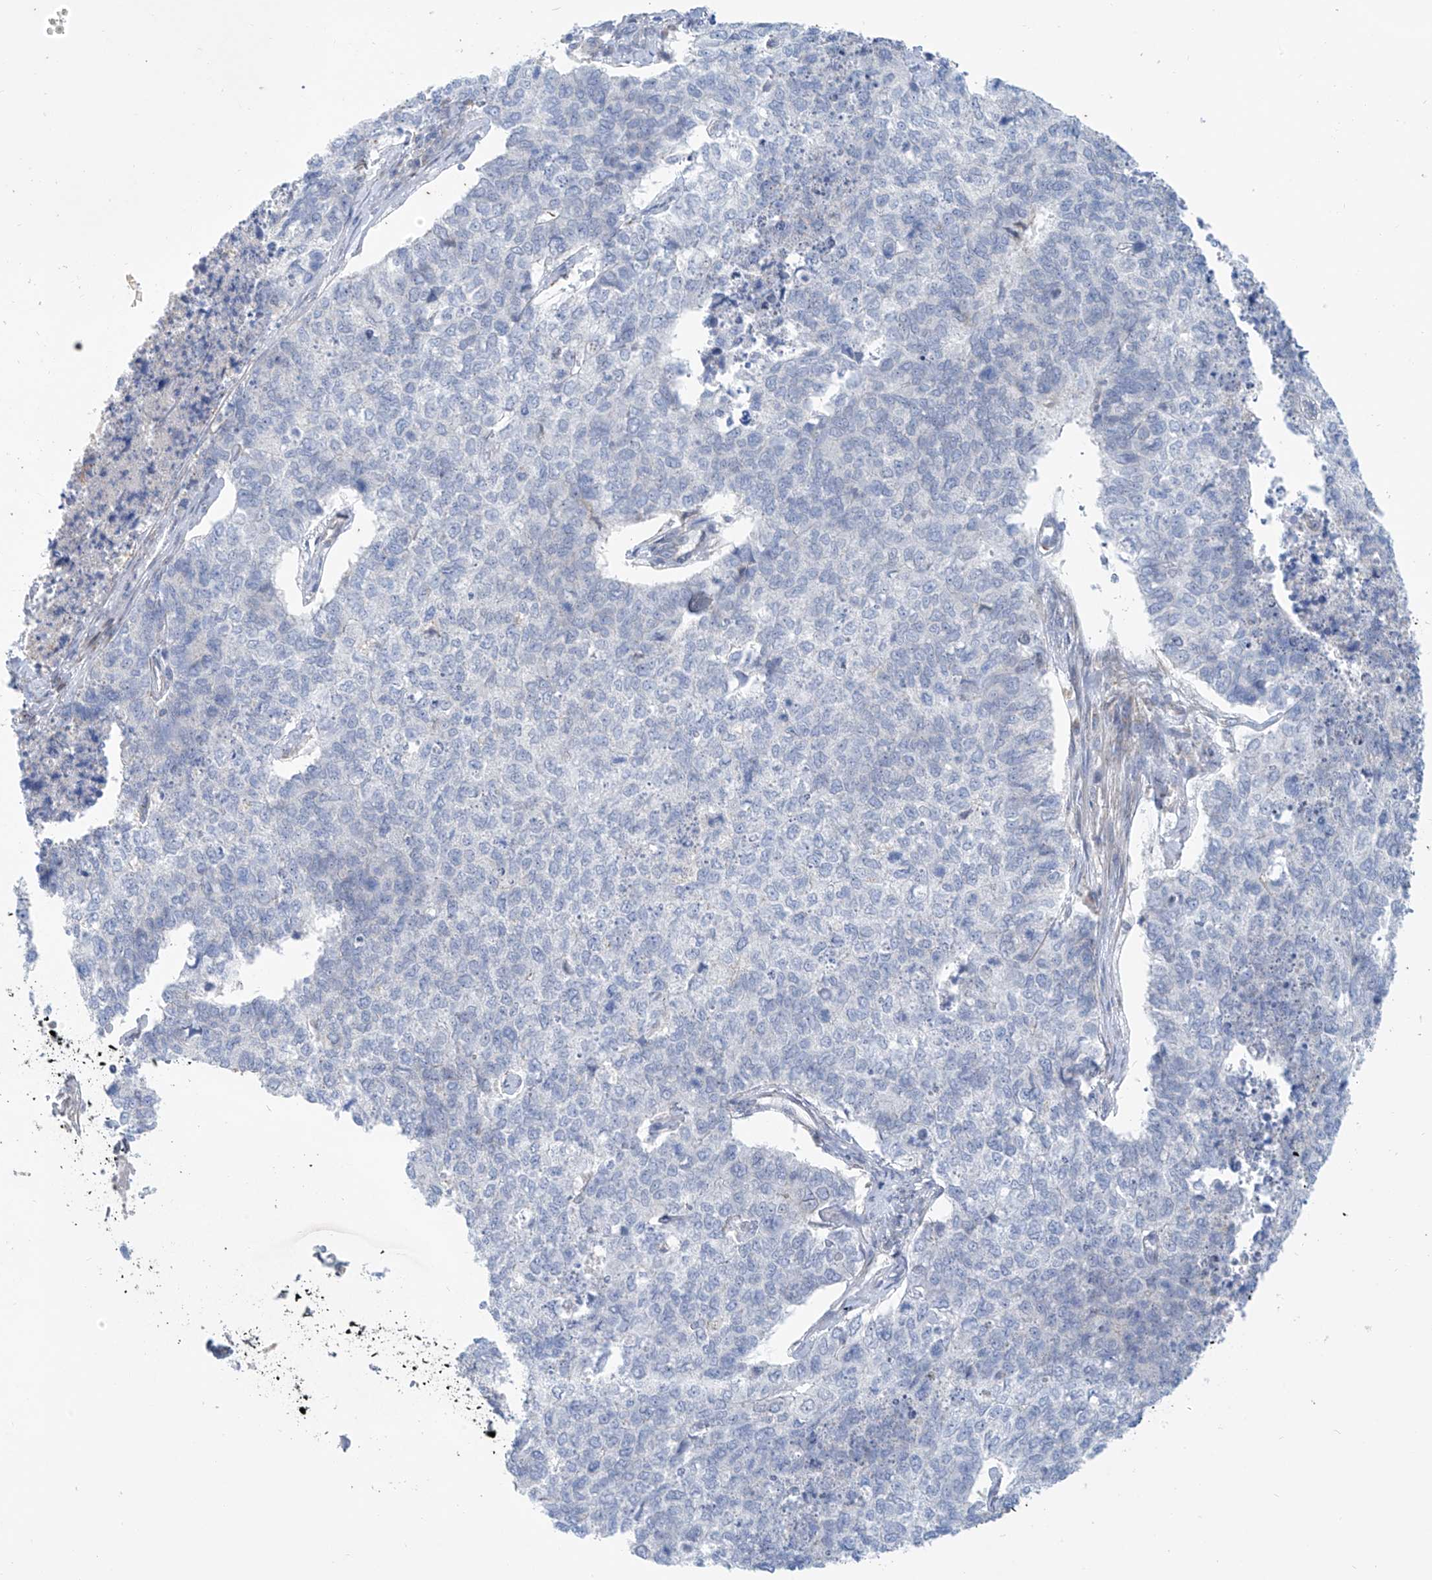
{"staining": {"intensity": "negative", "quantity": "none", "location": "none"}, "tissue": "cervical cancer", "cell_type": "Tumor cells", "image_type": "cancer", "snomed": [{"axis": "morphology", "description": "Squamous cell carcinoma, NOS"}, {"axis": "topography", "description": "Cervix"}], "caption": "Image shows no significant protein expression in tumor cells of cervical squamous cell carcinoma. The staining was performed using DAB (3,3'-diaminobenzidine) to visualize the protein expression in brown, while the nuclei were stained in blue with hematoxylin (Magnification: 20x).", "gene": "KRTAP25-1", "patient": {"sex": "female", "age": 63}}